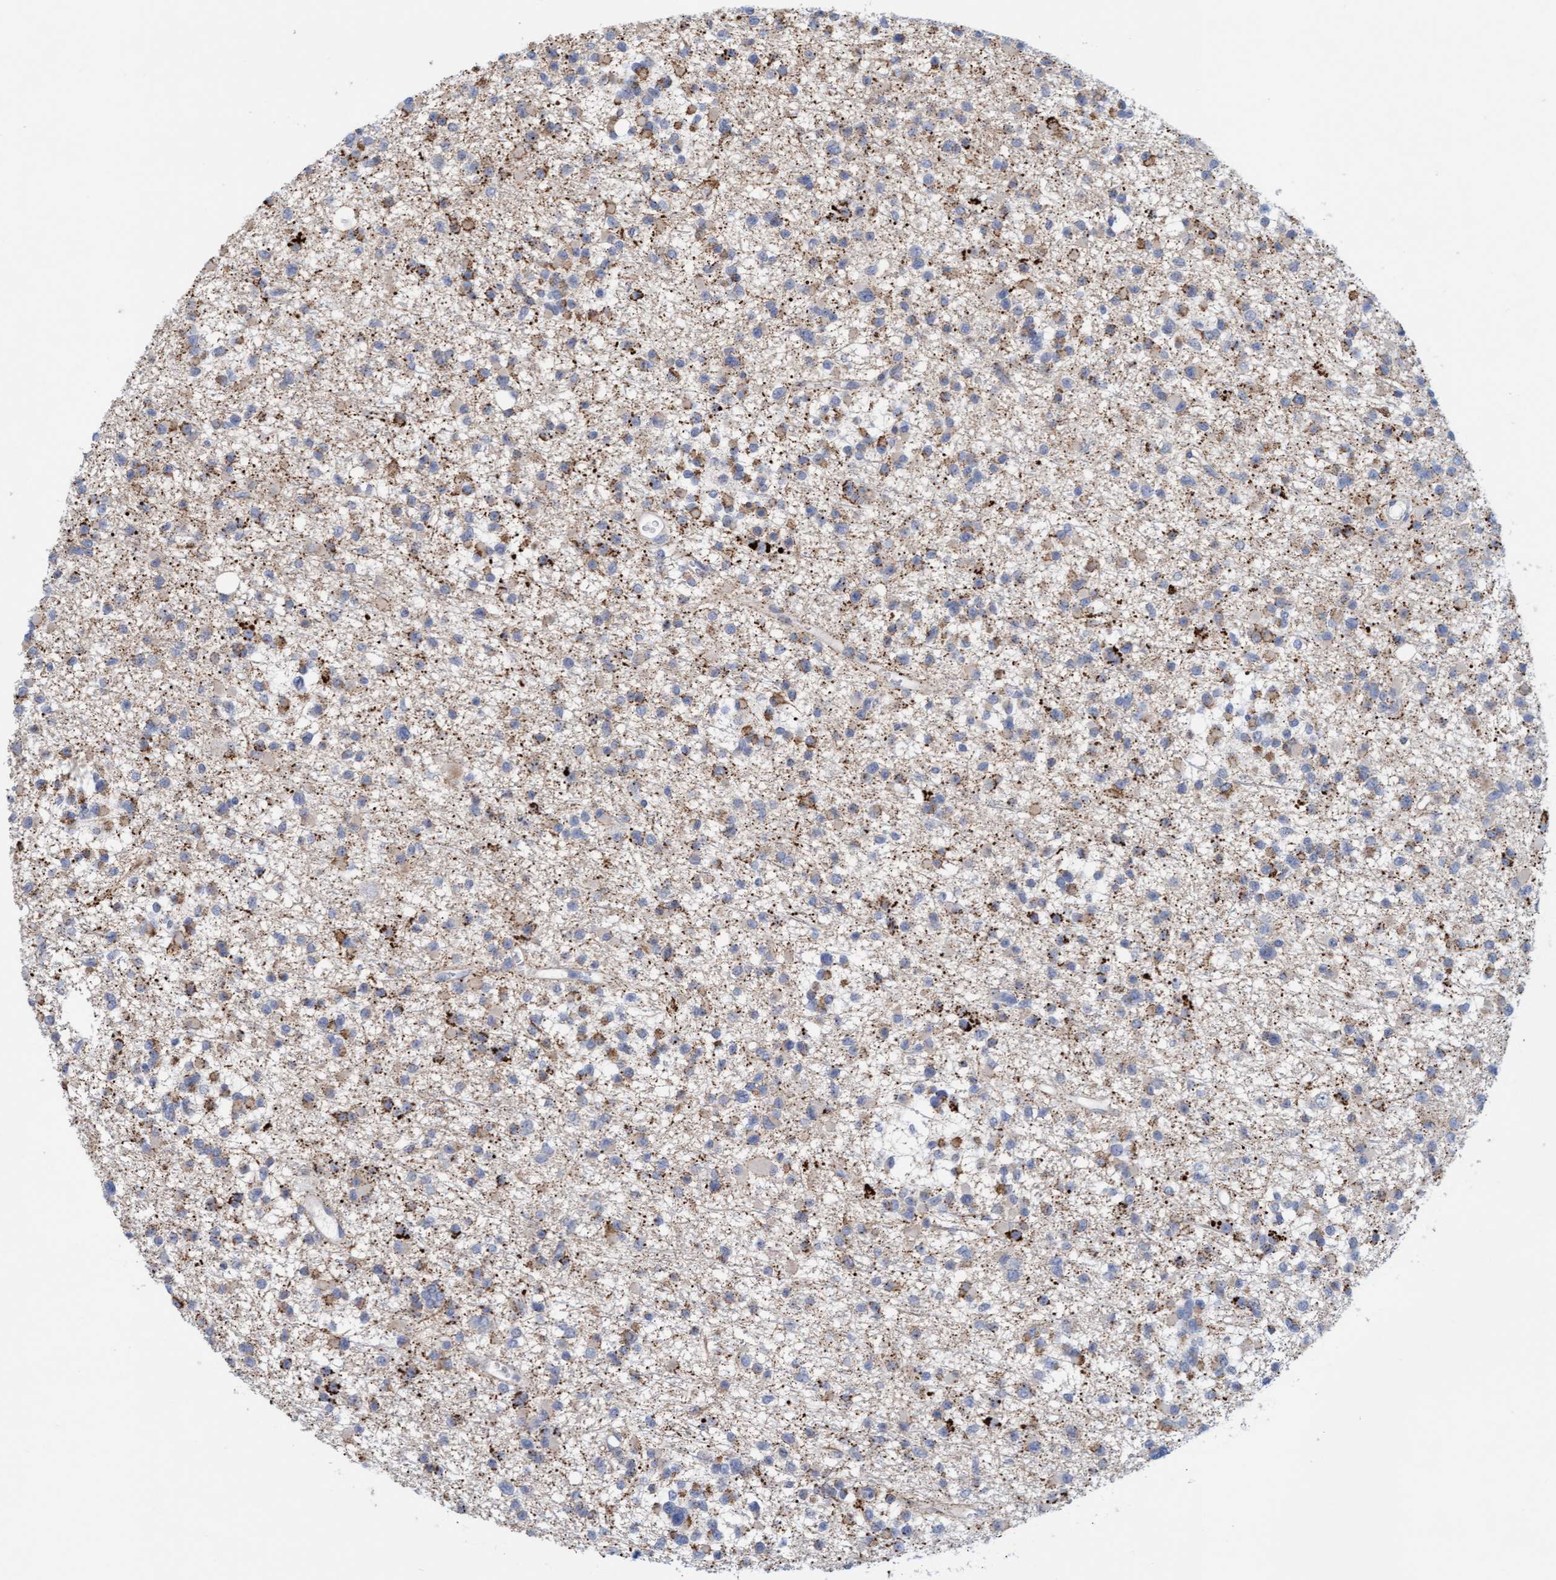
{"staining": {"intensity": "weak", "quantity": "25%-75%", "location": "cytoplasmic/membranous"}, "tissue": "glioma", "cell_type": "Tumor cells", "image_type": "cancer", "snomed": [{"axis": "morphology", "description": "Glioma, malignant, Low grade"}, {"axis": "topography", "description": "Brain"}], "caption": "Glioma stained for a protein demonstrates weak cytoplasmic/membranous positivity in tumor cells.", "gene": "ZC3H3", "patient": {"sex": "female", "age": 22}}